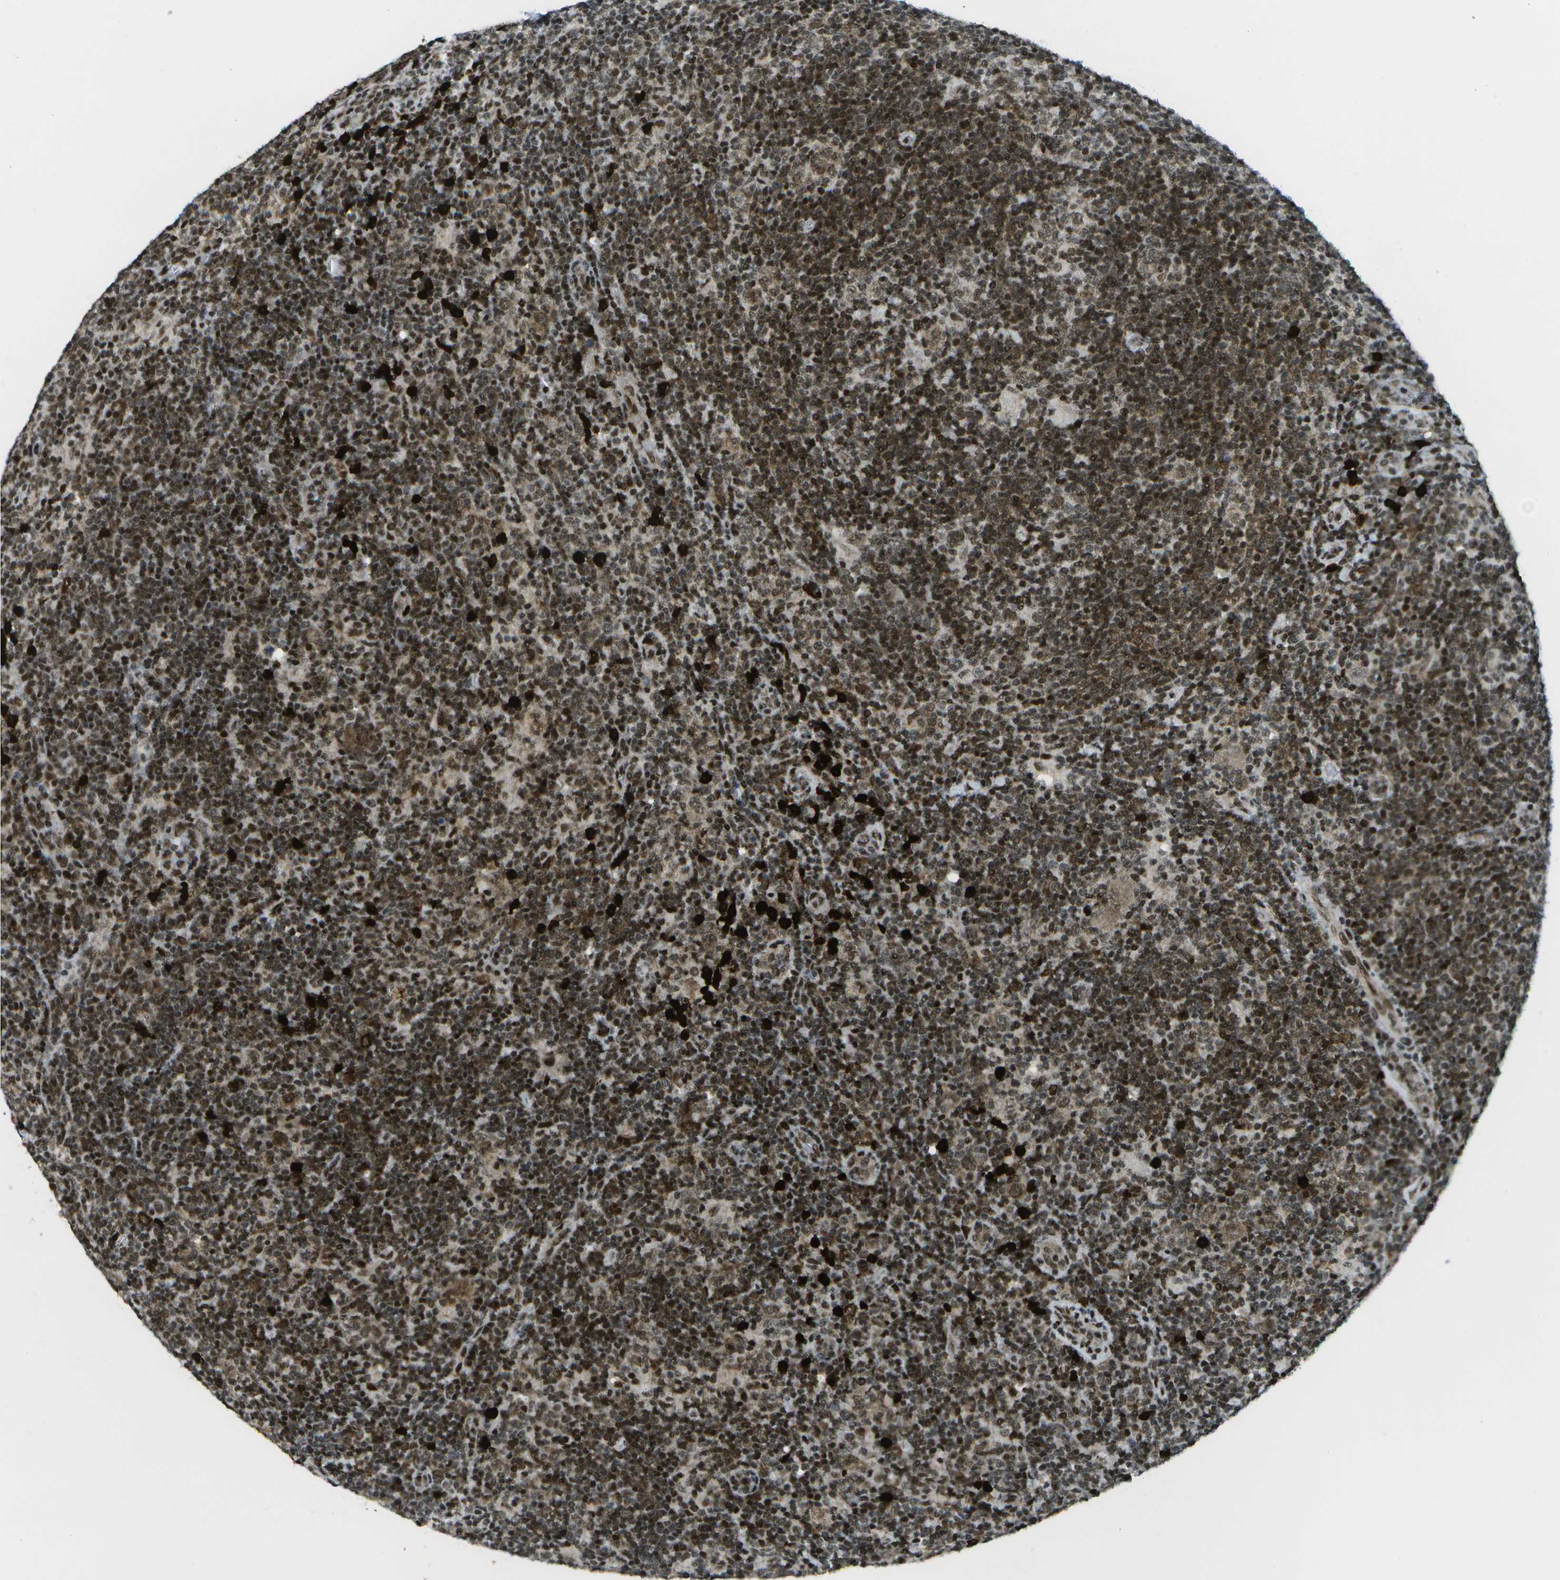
{"staining": {"intensity": "moderate", "quantity": ">75%", "location": "cytoplasmic/membranous,nuclear"}, "tissue": "lymphoma", "cell_type": "Tumor cells", "image_type": "cancer", "snomed": [{"axis": "morphology", "description": "Hodgkin's disease, NOS"}, {"axis": "topography", "description": "Lymph node"}], "caption": "Tumor cells demonstrate medium levels of moderate cytoplasmic/membranous and nuclear positivity in about >75% of cells in human Hodgkin's disease.", "gene": "IRF7", "patient": {"sex": "female", "age": 57}}